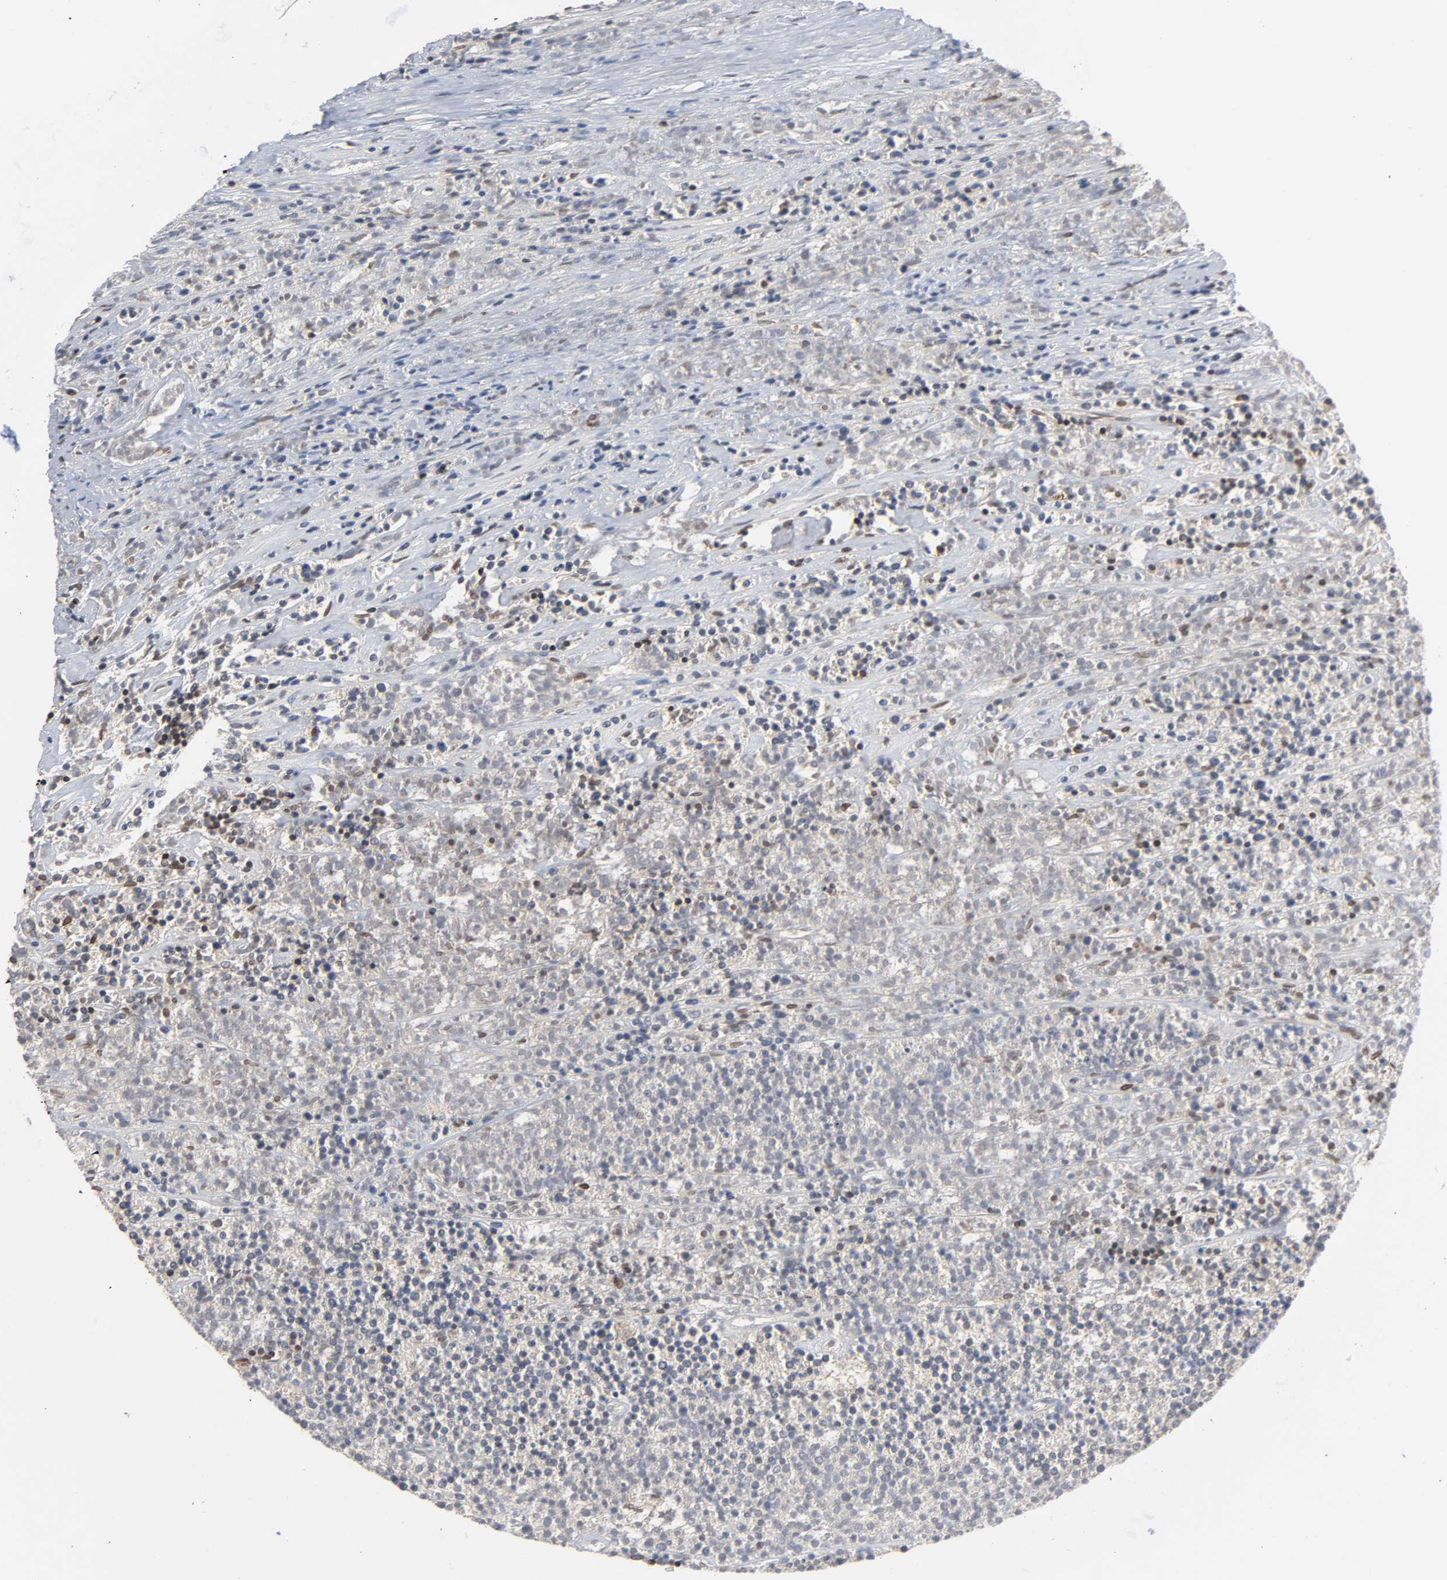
{"staining": {"intensity": "negative", "quantity": "none", "location": "none"}, "tissue": "lymphoma", "cell_type": "Tumor cells", "image_type": "cancer", "snomed": [{"axis": "morphology", "description": "Malignant lymphoma, non-Hodgkin's type, High grade"}, {"axis": "topography", "description": "Lymph node"}], "caption": "This is a histopathology image of immunohistochemistry (IHC) staining of high-grade malignant lymphoma, non-Hodgkin's type, which shows no positivity in tumor cells.", "gene": "CCDC175", "patient": {"sex": "female", "age": 73}}